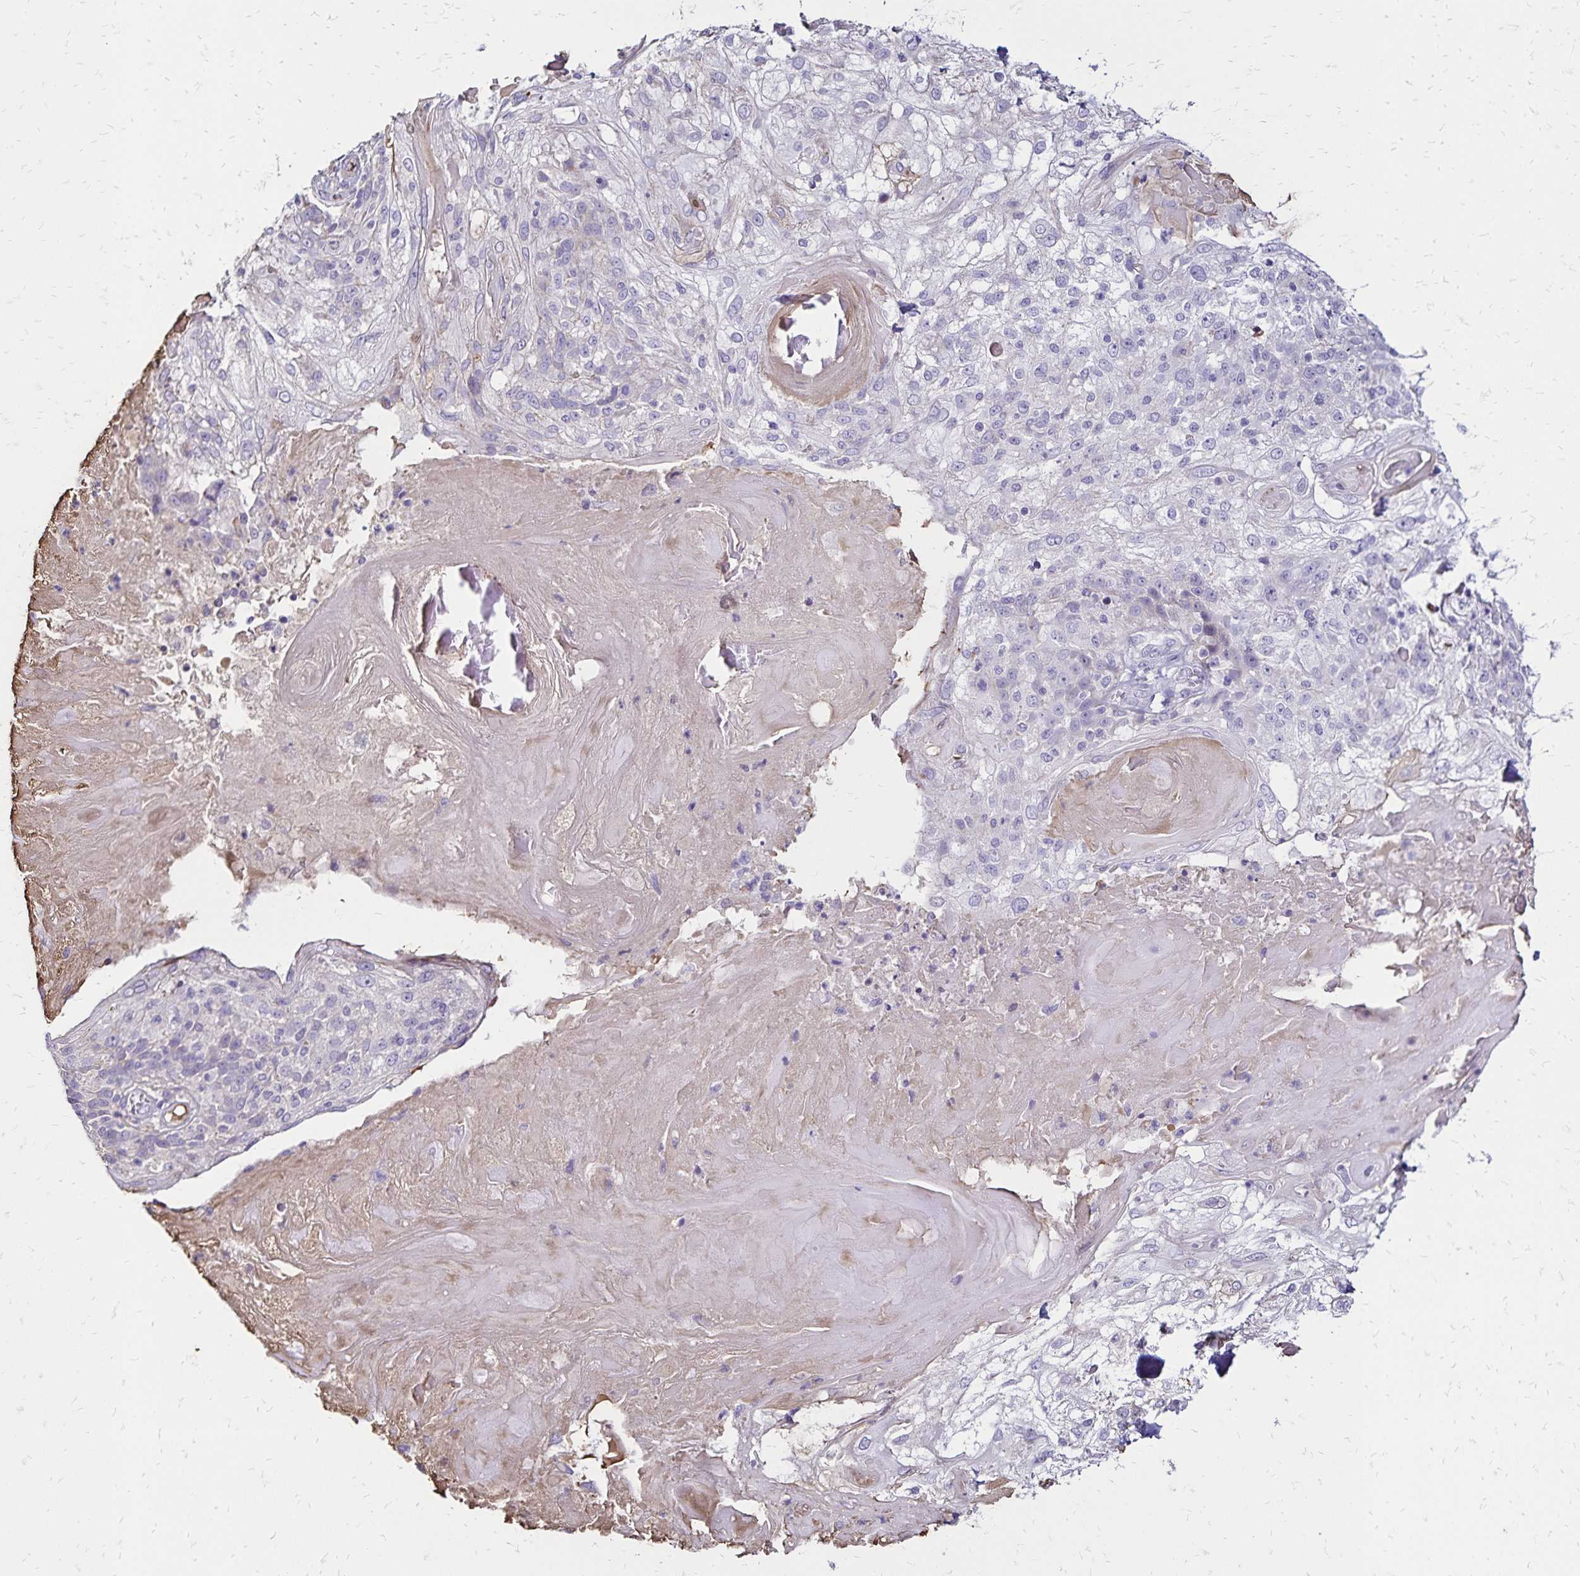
{"staining": {"intensity": "negative", "quantity": "none", "location": "none"}, "tissue": "skin cancer", "cell_type": "Tumor cells", "image_type": "cancer", "snomed": [{"axis": "morphology", "description": "Normal tissue, NOS"}, {"axis": "morphology", "description": "Squamous cell carcinoma, NOS"}, {"axis": "topography", "description": "Skin"}], "caption": "An IHC histopathology image of skin squamous cell carcinoma is shown. There is no staining in tumor cells of skin squamous cell carcinoma.", "gene": "KISS1", "patient": {"sex": "female", "age": 83}}